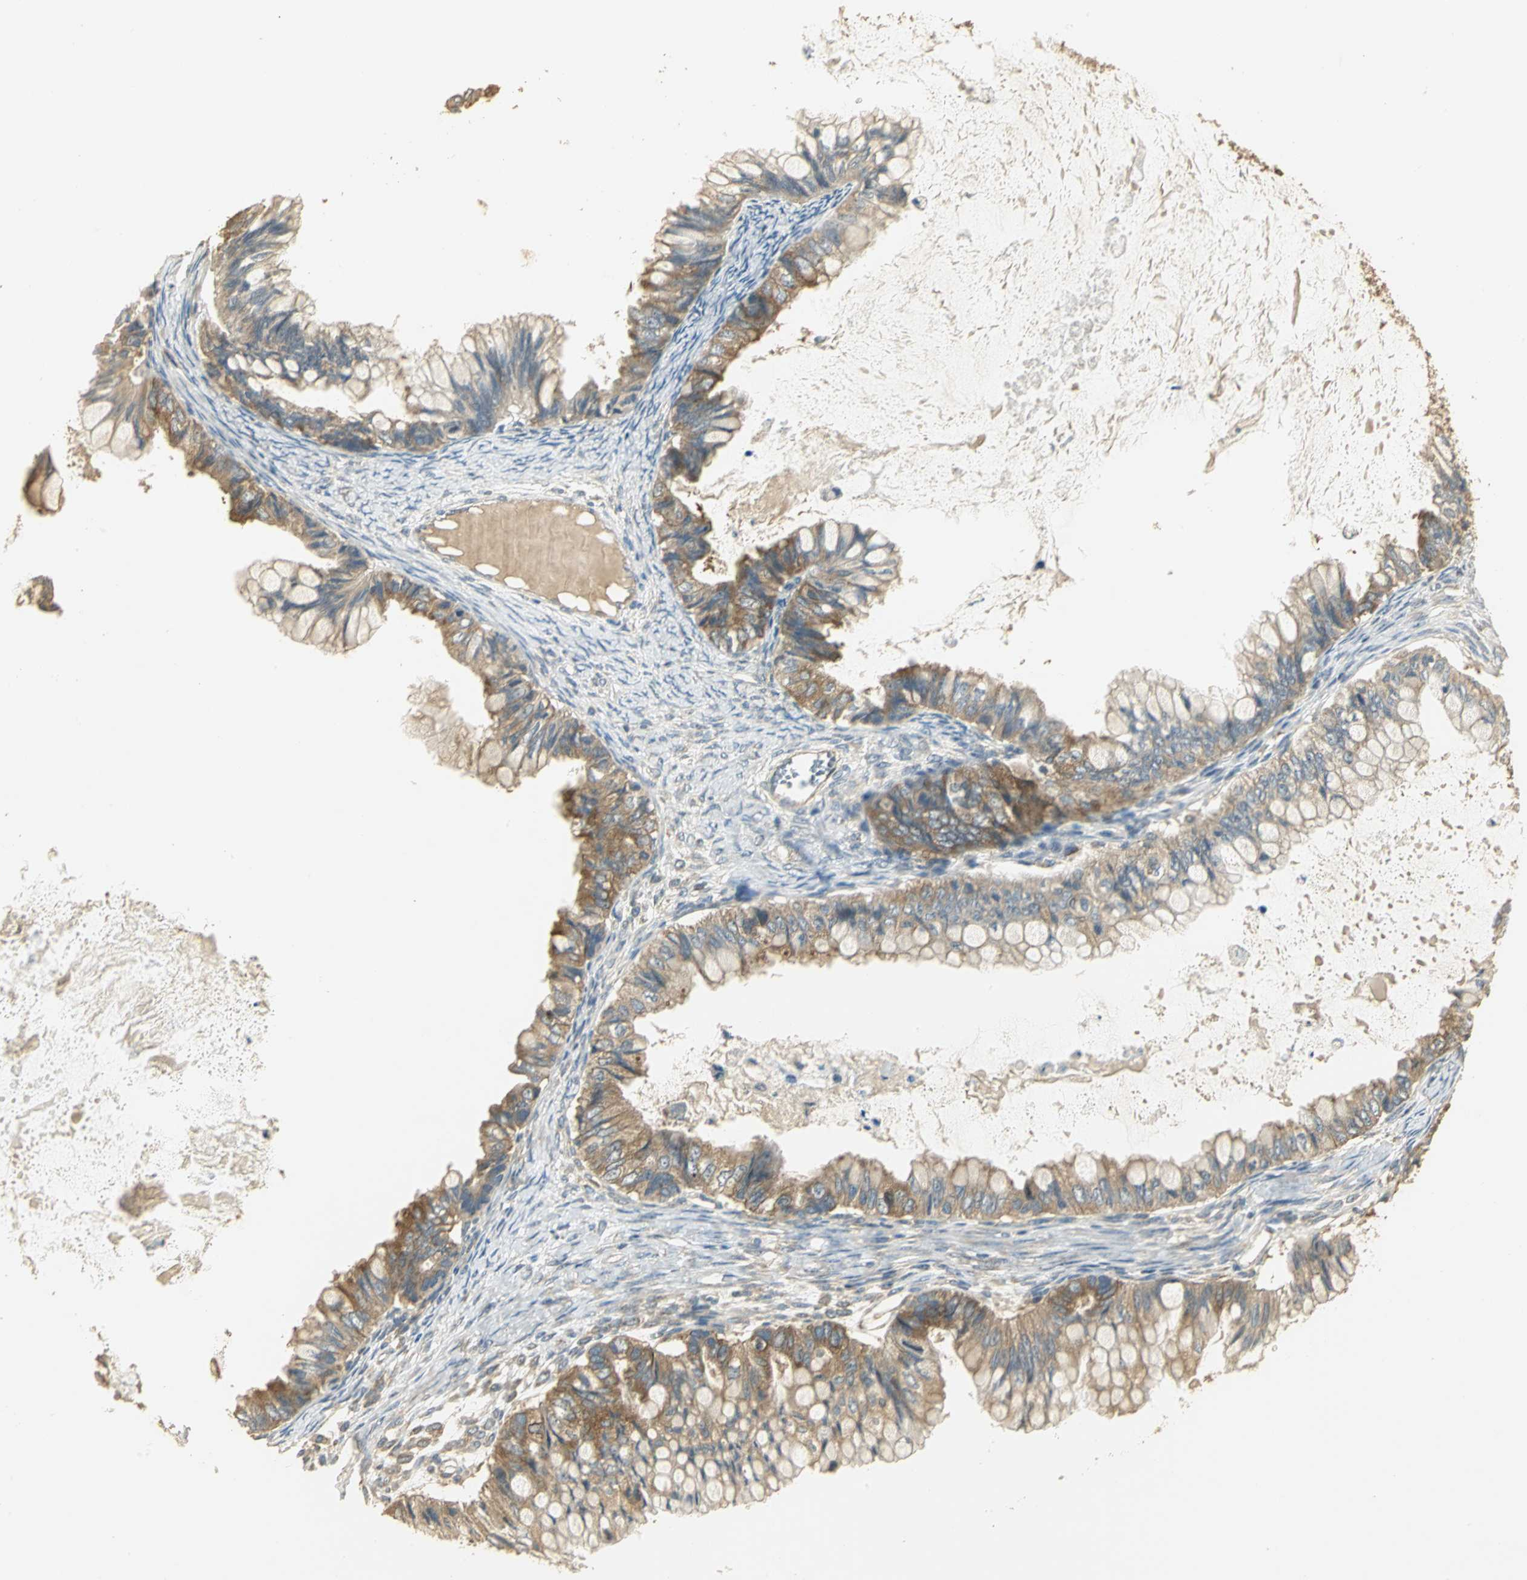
{"staining": {"intensity": "moderate", "quantity": ">75%", "location": "cytoplasmic/membranous"}, "tissue": "ovarian cancer", "cell_type": "Tumor cells", "image_type": "cancer", "snomed": [{"axis": "morphology", "description": "Cystadenocarcinoma, mucinous, NOS"}, {"axis": "topography", "description": "Ovary"}], "caption": "This micrograph reveals immunohistochemistry staining of human ovarian cancer (mucinous cystadenocarcinoma), with medium moderate cytoplasmic/membranous positivity in about >75% of tumor cells.", "gene": "RARS1", "patient": {"sex": "female", "age": 80}}